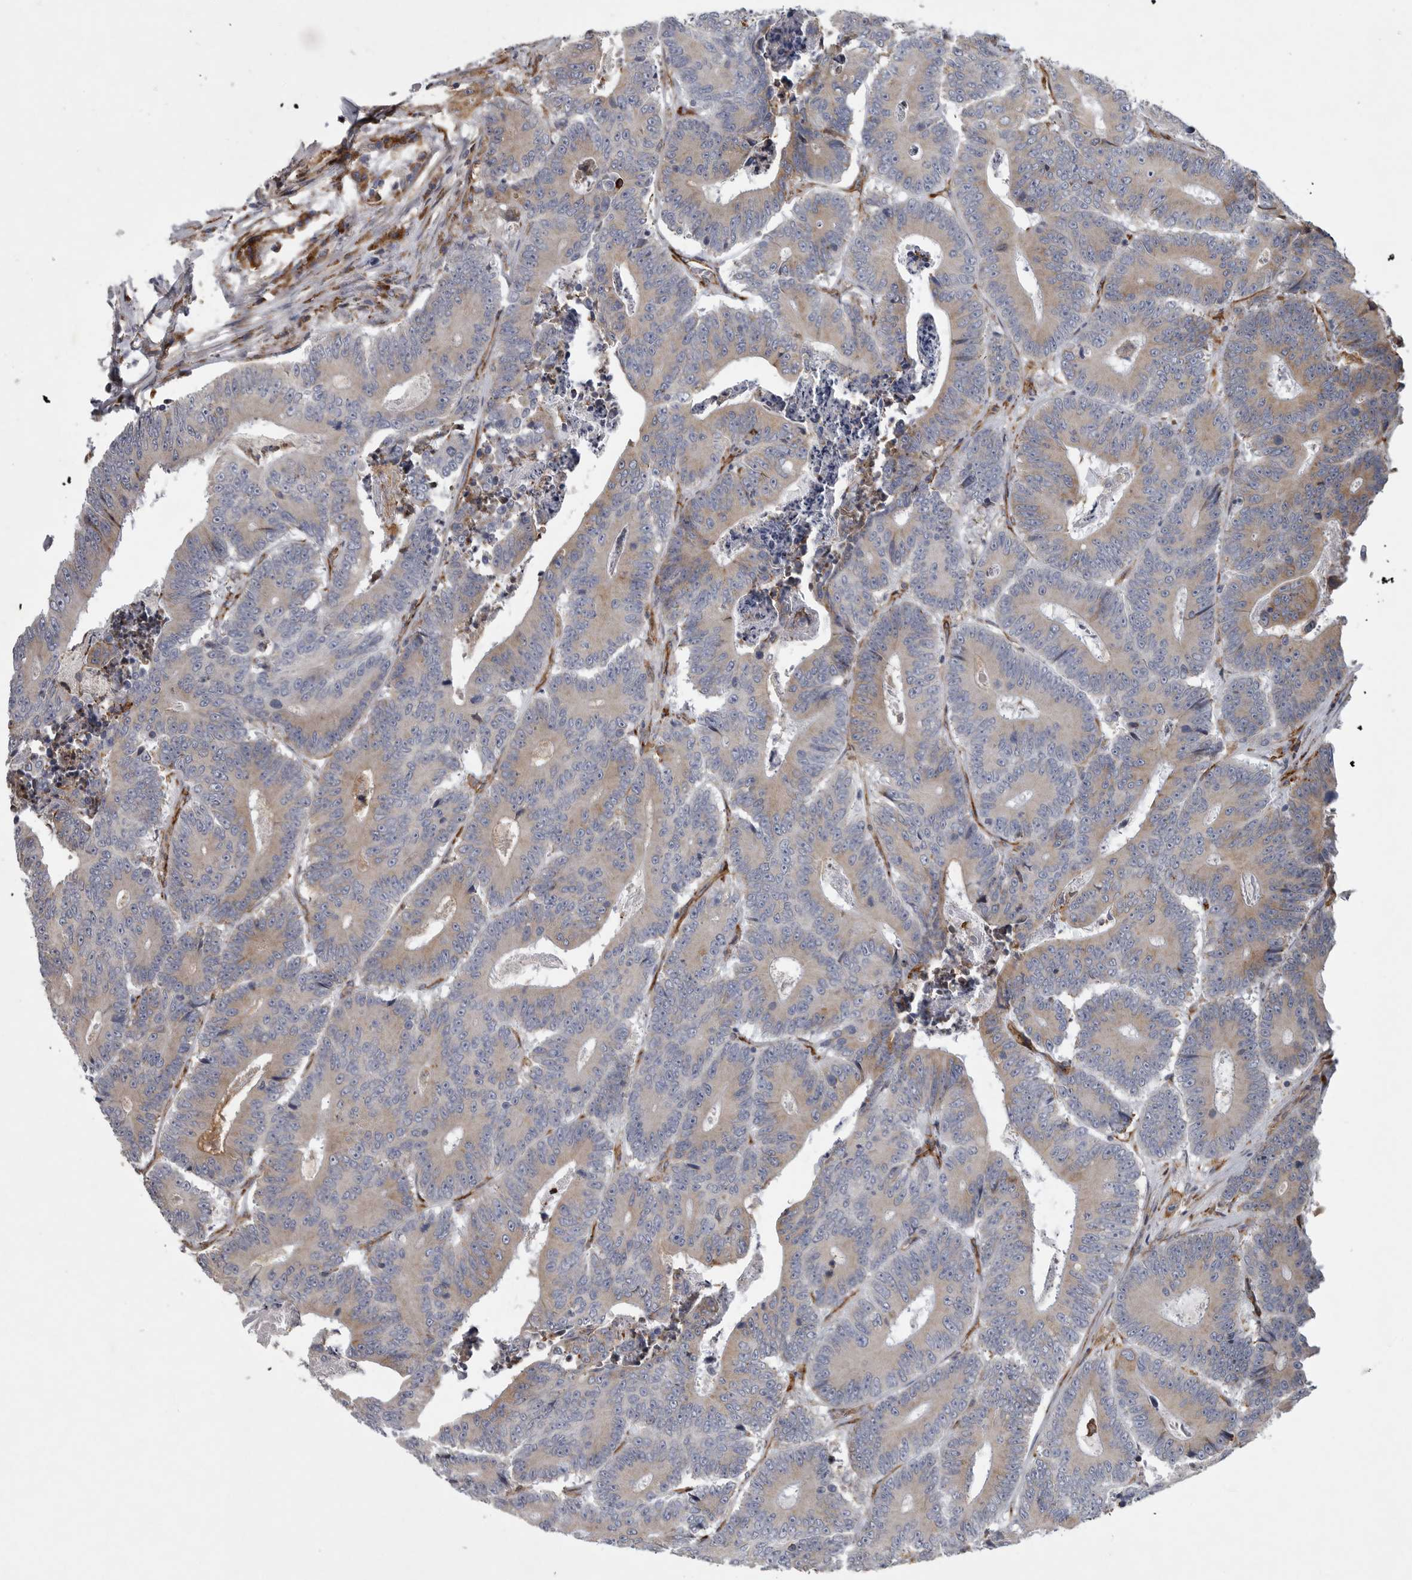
{"staining": {"intensity": "weak", "quantity": "25%-75%", "location": "cytoplasmic/membranous"}, "tissue": "colorectal cancer", "cell_type": "Tumor cells", "image_type": "cancer", "snomed": [{"axis": "morphology", "description": "Adenocarcinoma, NOS"}, {"axis": "topography", "description": "Colon"}], "caption": "Immunohistochemistry (IHC) image of neoplastic tissue: colorectal cancer stained using IHC shows low levels of weak protein expression localized specifically in the cytoplasmic/membranous of tumor cells, appearing as a cytoplasmic/membranous brown color.", "gene": "MINPP1", "patient": {"sex": "male", "age": 83}}